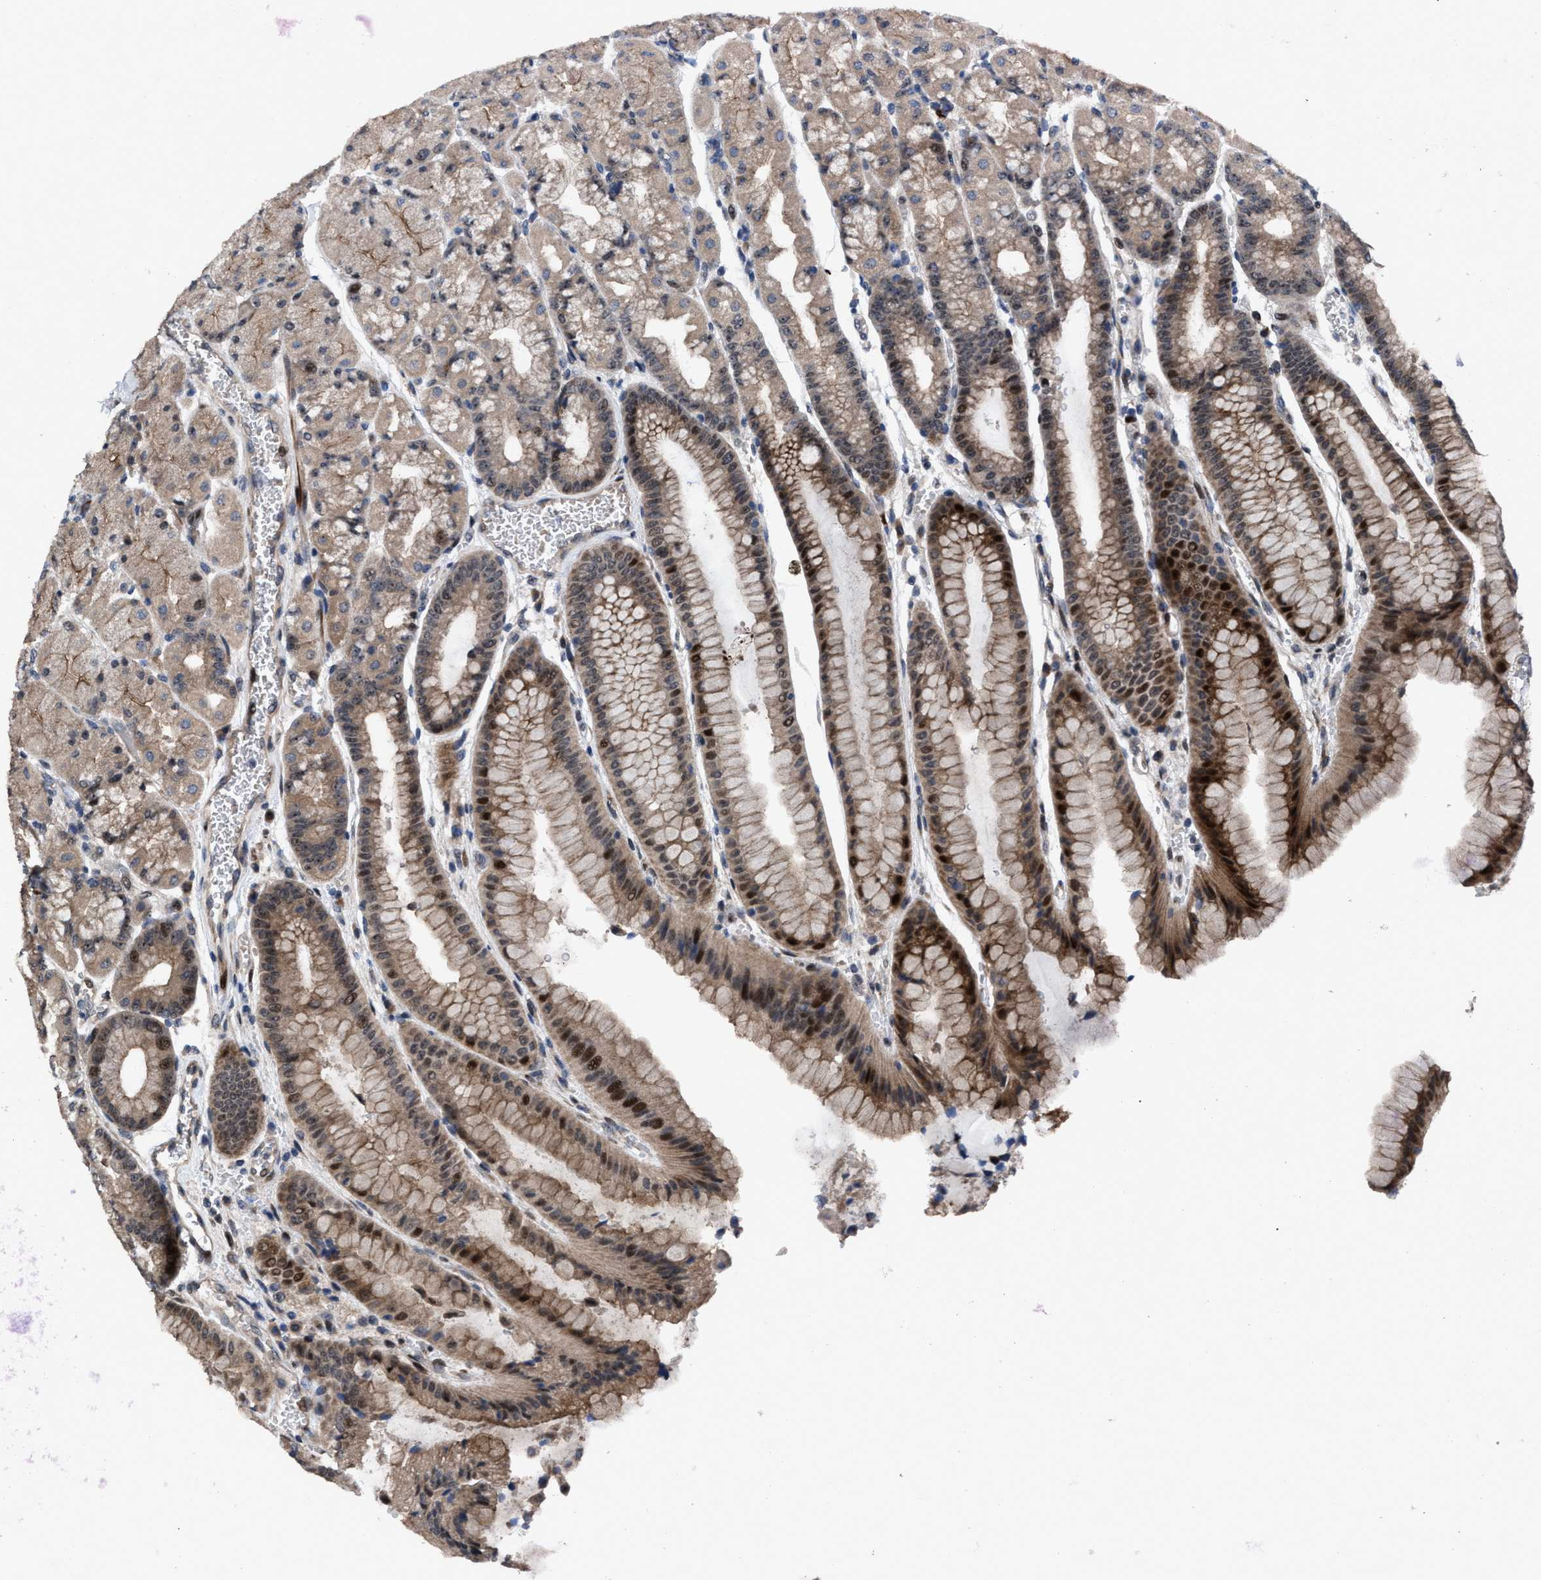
{"staining": {"intensity": "moderate", "quantity": "25%-75%", "location": "cytoplasmic/membranous,nuclear"}, "tissue": "stomach", "cell_type": "Glandular cells", "image_type": "normal", "snomed": [{"axis": "morphology", "description": "Normal tissue, NOS"}, {"axis": "morphology", "description": "Carcinoid, malignant, NOS"}, {"axis": "topography", "description": "Stomach, upper"}], "caption": "Immunohistochemical staining of benign human stomach exhibits moderate cytoplasmic/membranous,nuclear protein expression in approximately 25%-75% of glandular cells. (brown staining indicates protein expression, while blue staining denotes nuclei).", "gene": "HAUS6", "patient": {"sex": "male", "age": 39}}